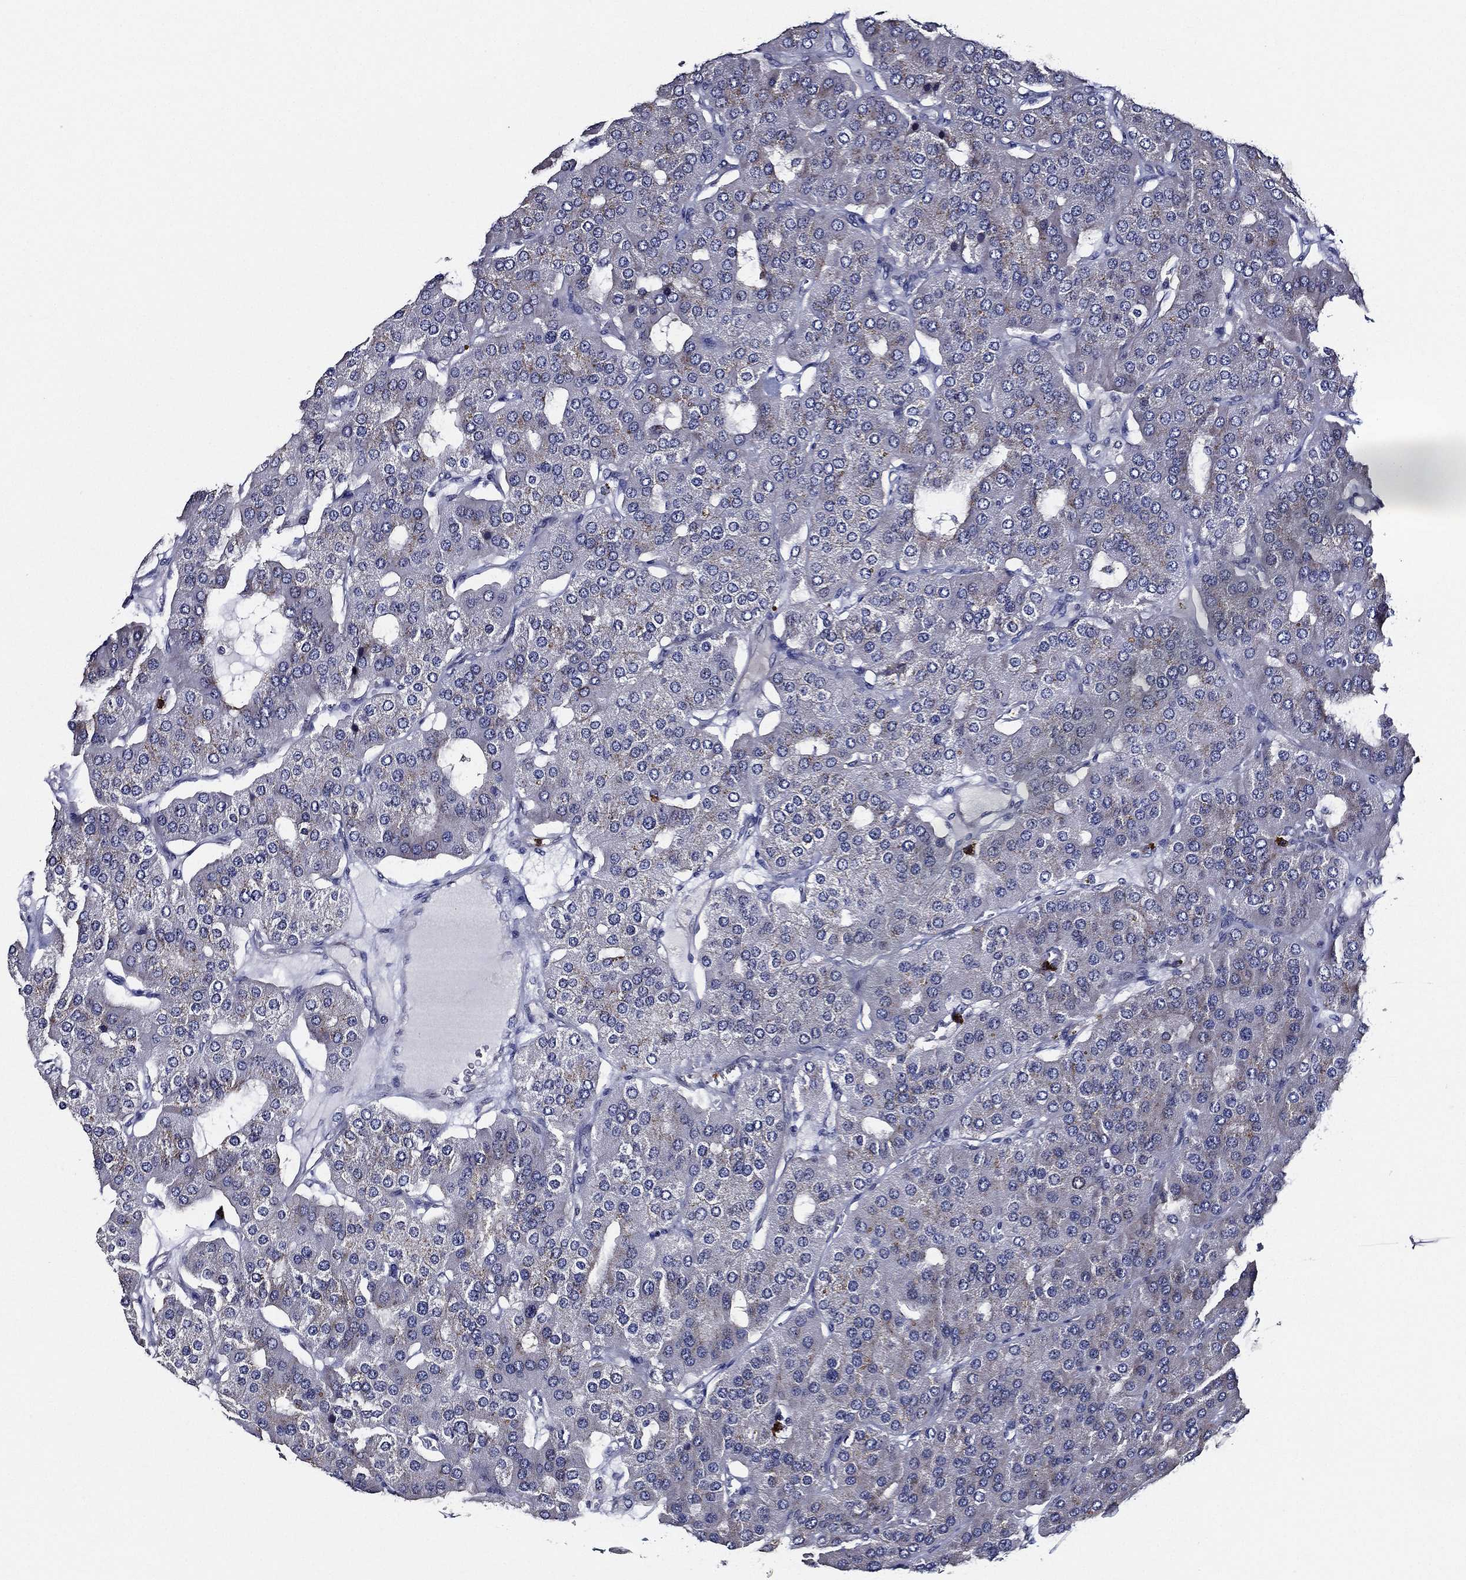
{"staining": {"intensity": "weak", "quantity": "<25%", "location": "cytoplasmic/membranous"}, "tissue": "parathyroid gland", "cell_type": "Glandular cells", "image_type": "normal", "snomed": [{"axis": "morphology", "description": "Normal tissue, NOS"}, {"axis": "morphology", "description": "Adenoma, NOS"}, {"axis": "topography", "description": "Parathyroid gland"}], "caption": "Immunohistochemistry (IHC) of unremarkable parathyroid gland demonstrates no staining in glandular cells. (DAB (3,3'-diaminobenzidine) immunohistochemistry (IHC), high magnification).", "gene": "KIF20B", "patient": {"sex": "female", "age": 86}}